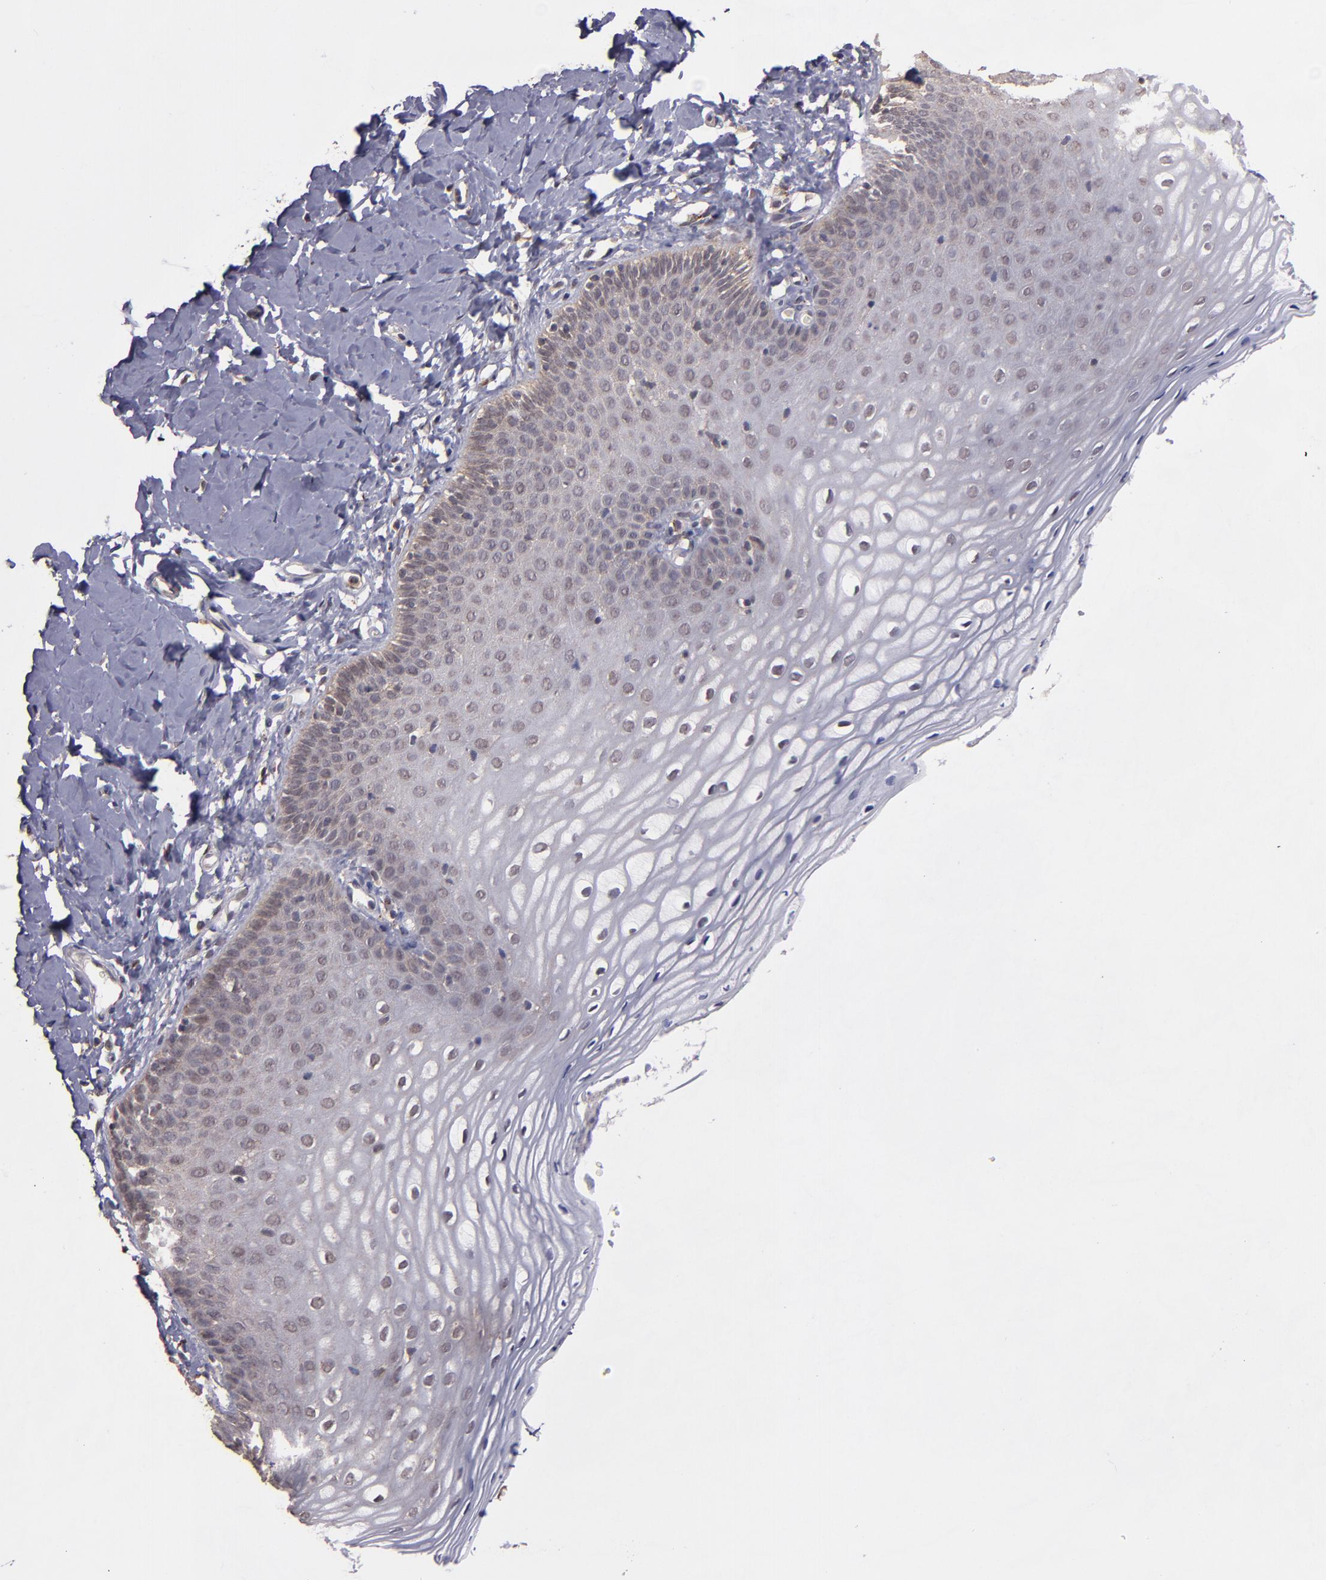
{"staining": {"intensity": "weak", "quantity": "<25%", "location": "cytoplasmic/membranous"}, "tissue": "vagina", "cell_type": "Squamous epithelial cells", "image_type": "normal", "snomed": [{"axis": "morphology", "description": "Normal tissue, NOS"}, {"axis": "topography", "description": "Vagina"}], "caption": "IHC image of benign vagina stained for a protein (brown), which demonstrates no positivity in squamous epithelial cells.", "gene": "SIPA1L1", "patient": {"sex": "female", "age": 55}}